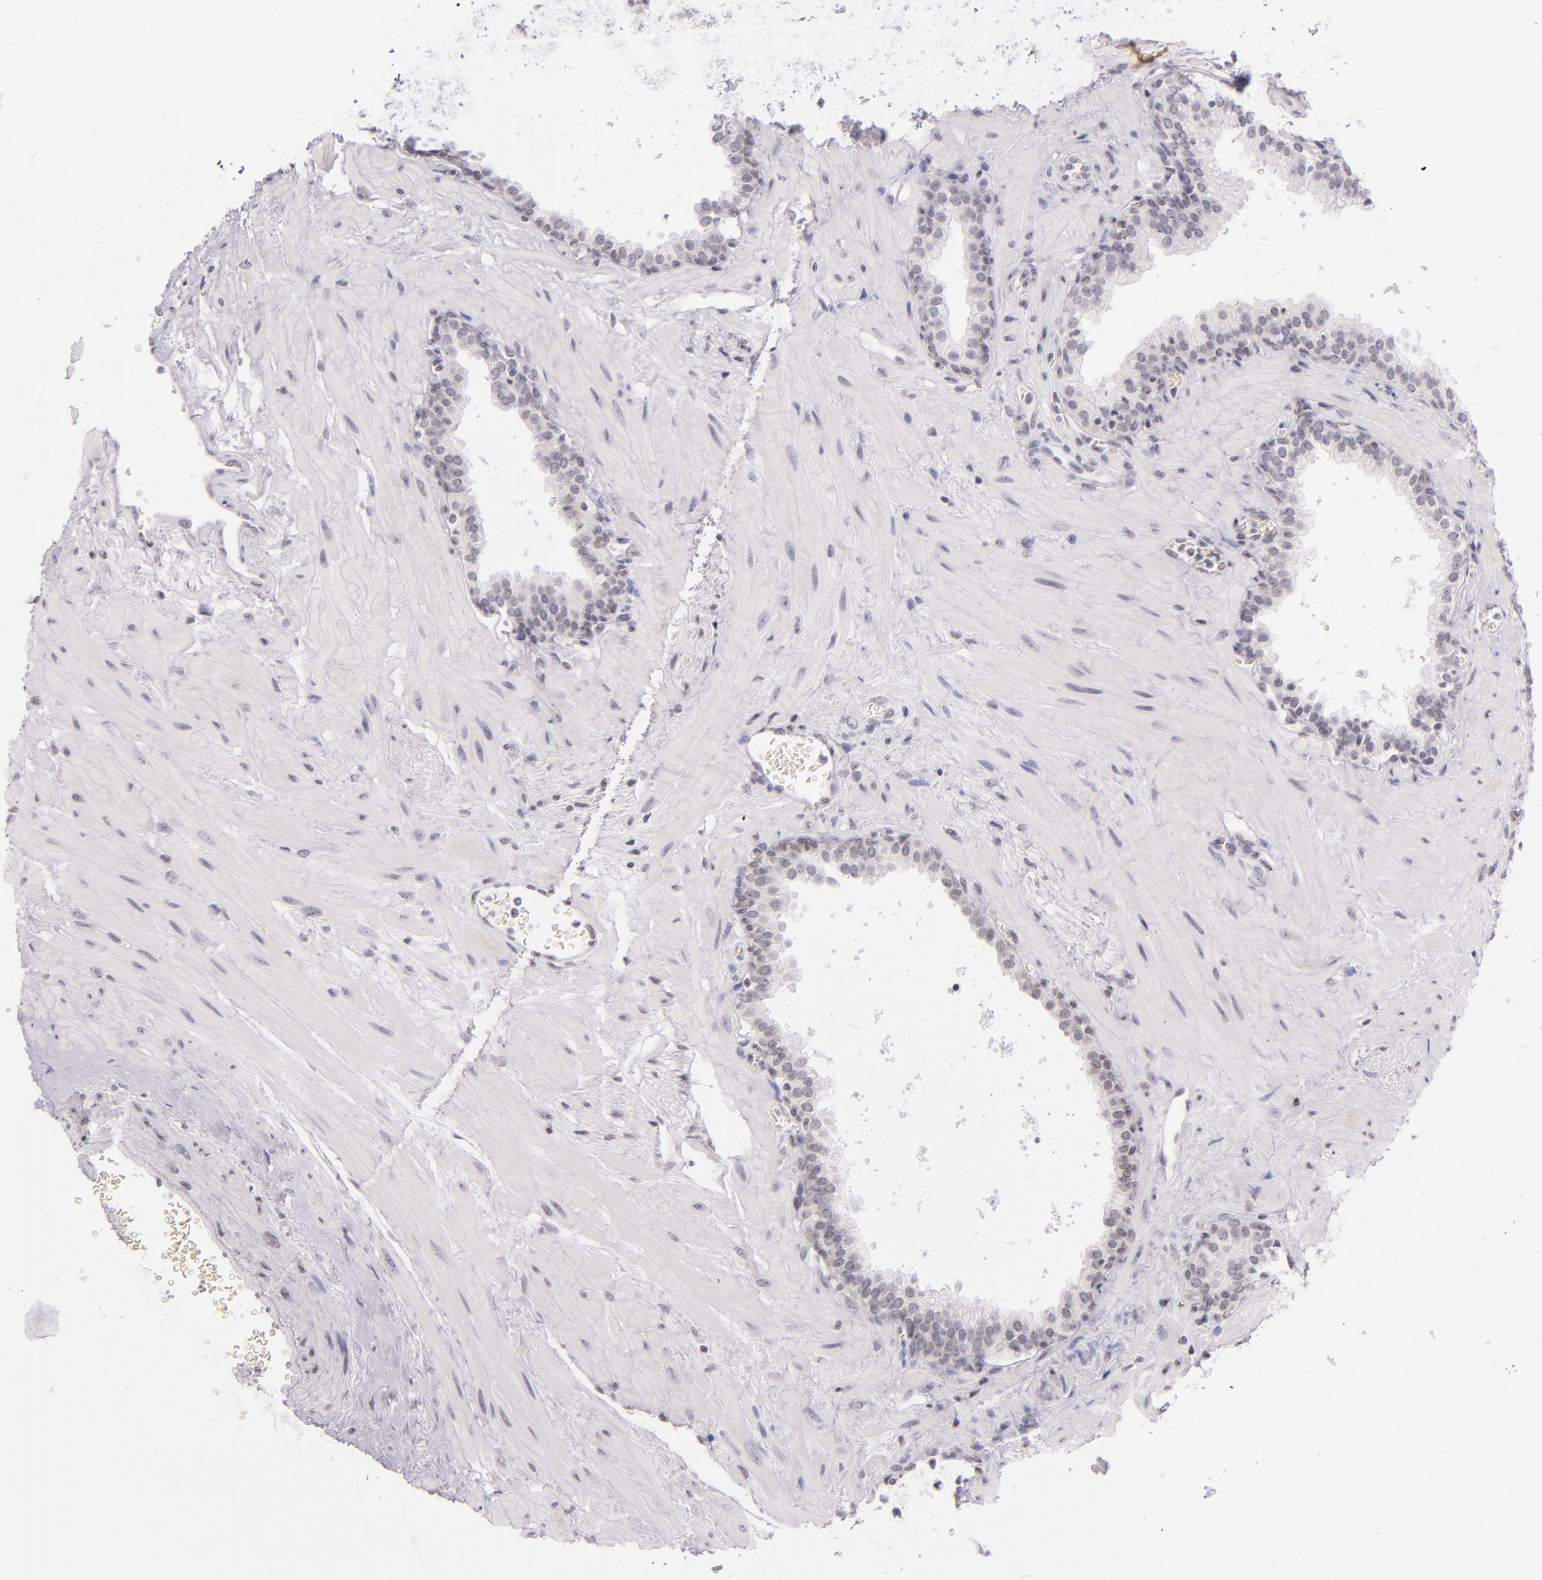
{"staining": {"intensity": "negative", "quantity": "none", "location": "none"}, "tissue": "prostate", "cell_type": "Glandular cells", "image_type": "normal", "snomed": [{"axis": "morphology", "description": "Normal tissue, NOS"}, {"axis": "topography", "description": "Prostate"}], "caption": "Immunohistochemistry (IHC) micrograph of benign prostate stained for a protein (brown), which shows no expression in glandular cells. (DAB (3,3'-diaminobenzidine) IHC with hematoxylin counter stain).", "gene": "CD40", "patient": {"sex": "male", "age": 60}}